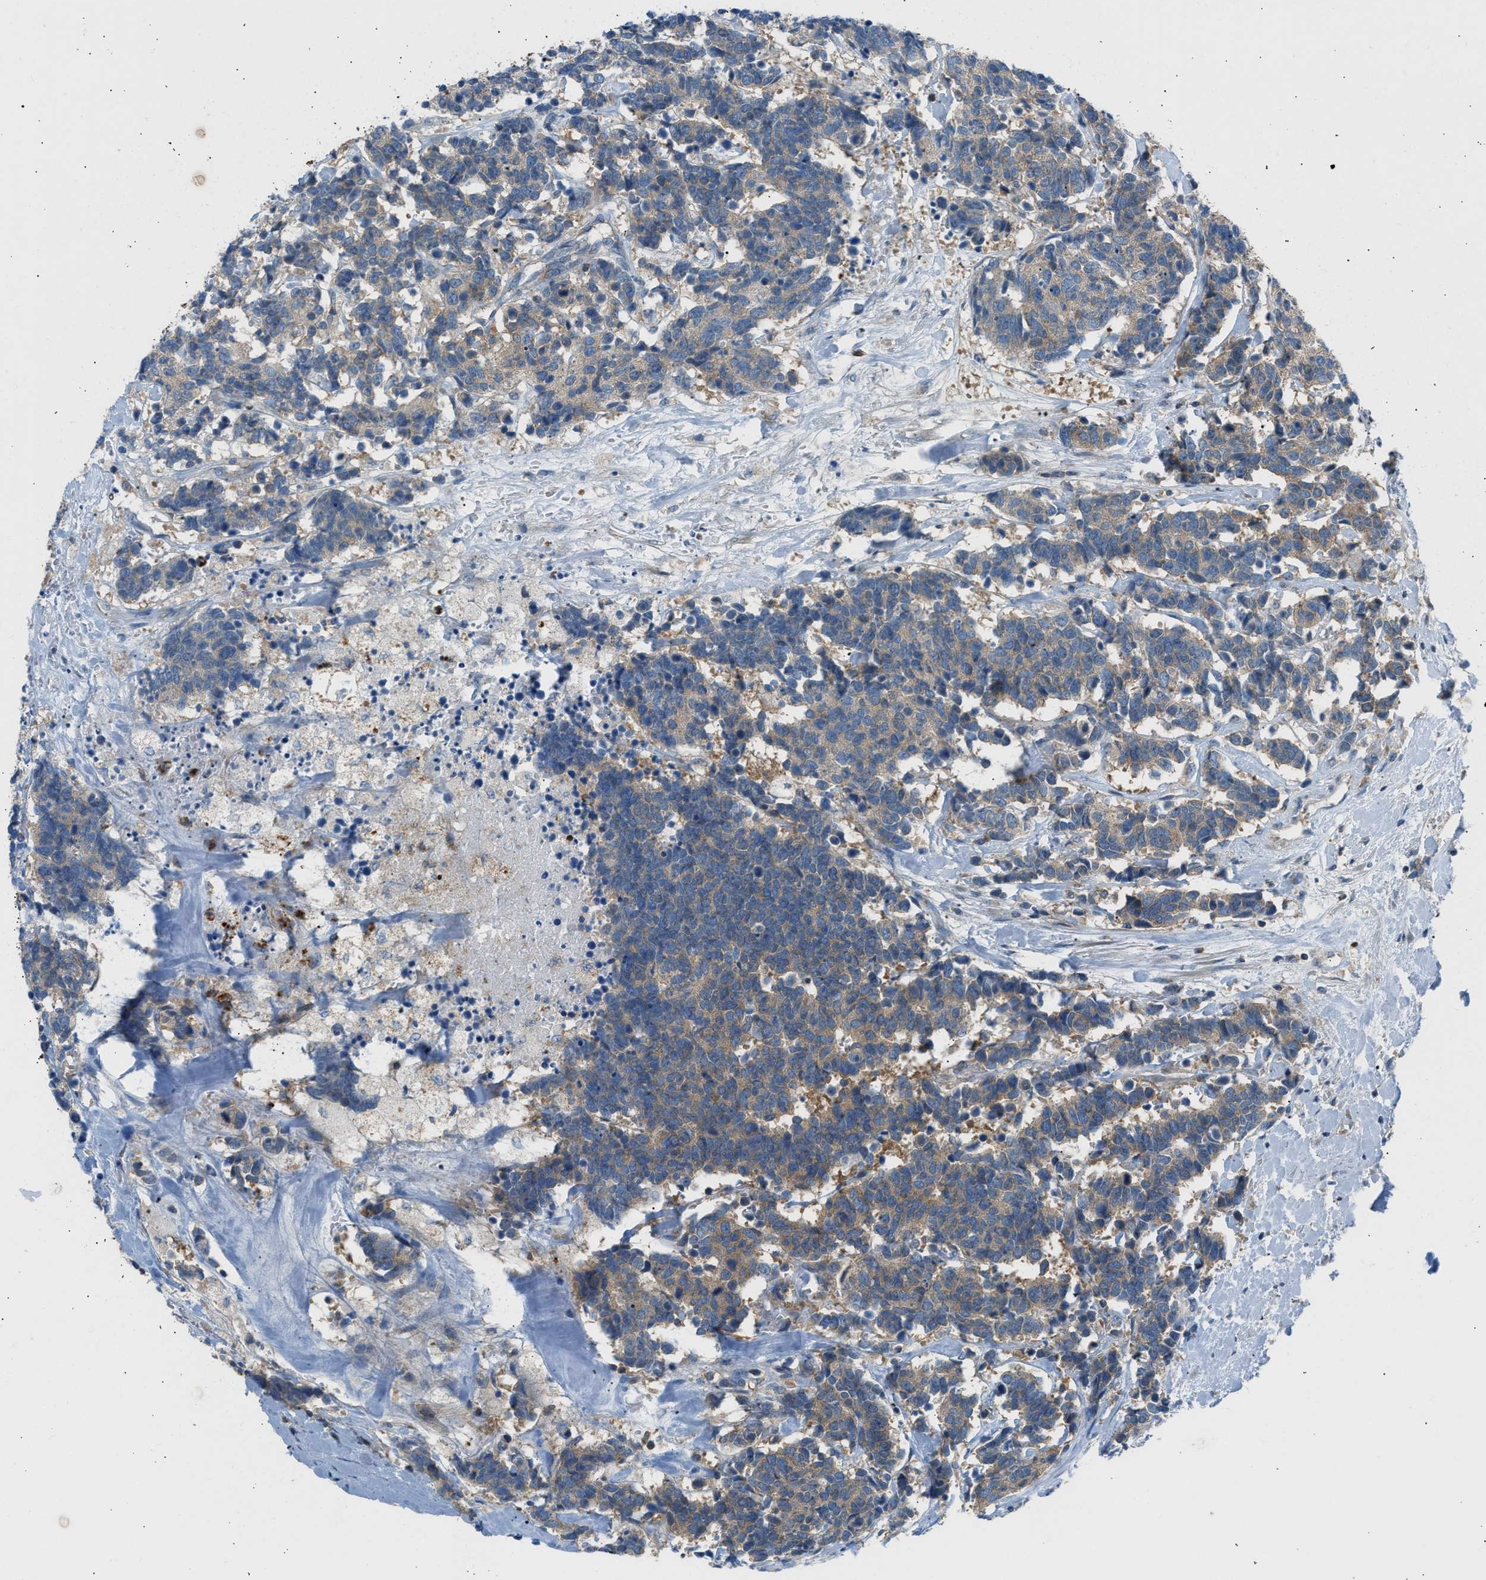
{"staining": {"intensity": "weak", "quantity": "25%-75%", "location": "cytoplasmic/membranous"}, "tissue": "carcinoid", "cell_type": "Tumor cells", "image_type": "cancer", "snomed": [{"axis": "morphology", "description": "Carcinoma, NOS"}, {"axis": "morphology", "description": "Carcinoid, malignant, NOS"}, {"axis": "topography", "description": "Urinary bladder"}], "caption": "Malignant carcinoid stained for a protein (brown) demonstrates weak cytoplasmic/membranous positive staining in approximately 25%-75% of tumor cells.", "gene": "TRIM50", "patient": {"sex": "male", "age": 57}}